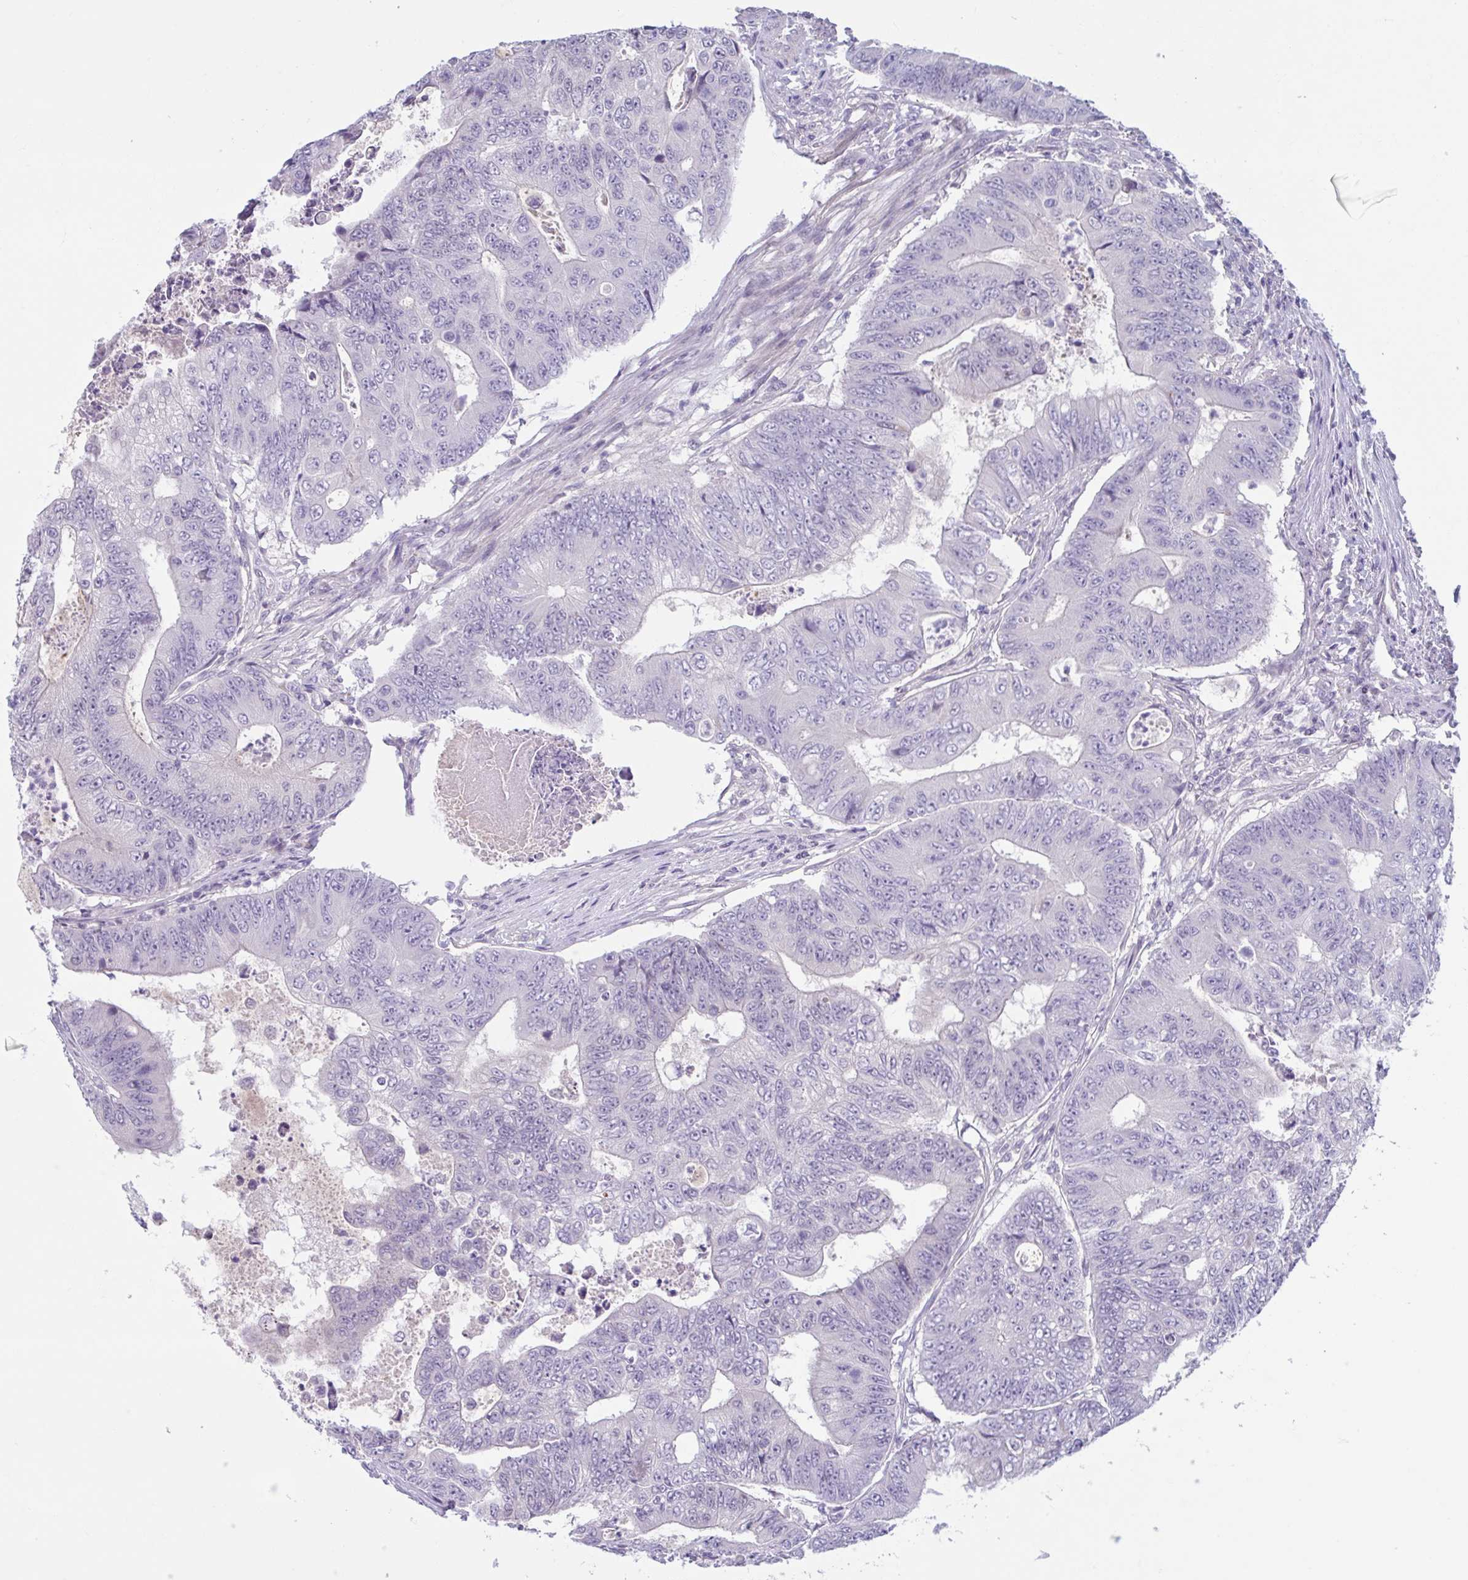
{"staining": {"intensity": "negative", "quantity": "none", "location": "none"}, "tissue": "colorectal cancer", "cell_type": "Tumor cells", "image_type": "cancer", "snomed": [{"axis": "morphology", "description": "Adenocarcinoma, NOS"}, {"axis": "topography", "description": "Colon"}], "caption": "Tumor cells show no significant expression in colorectal cancer.", "gene": "CDH19", "patient": {"sex": "female", "age": 48}}